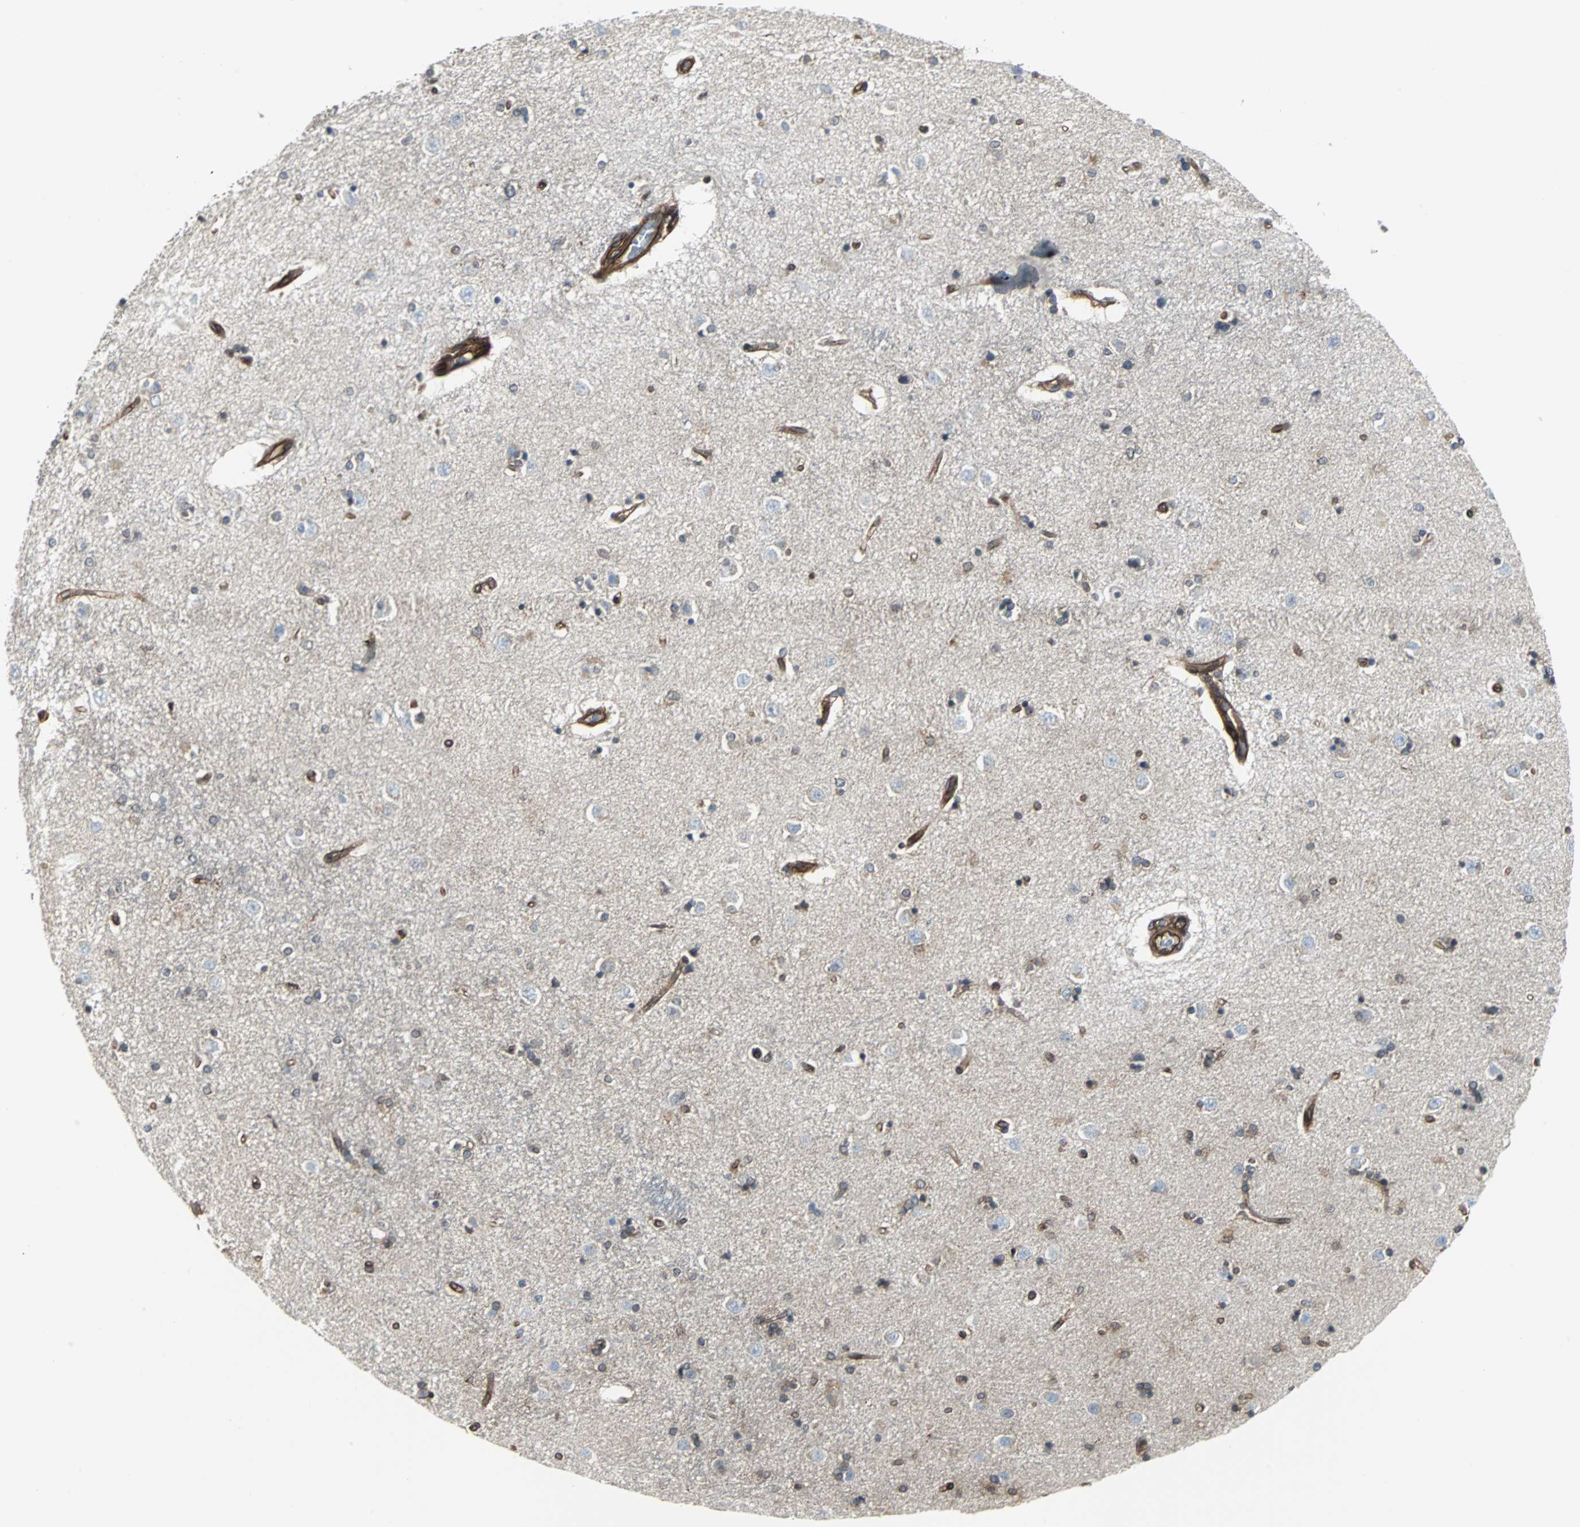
{"staining": {"intensity": "moderate", "quantity": "<25%", "location": "cytoplasmic/membranous"}, "tissue": "caudate", "cell_type": "Glial cells", "image_type": "normal", "snomed": [{"axis": "morphology", "description": "Normal tissue, NOS"}, {"axis": "topography", "description": "Lateral ventricle wall"}], "caption": "About <25% of glial cells in normal human caudate show moderate cytoplasmic/membranous protein positivity as visualized by brown immunohistochemical staining.", "gene": "RELA", "patient": {"sex": "female", "age": 54}}